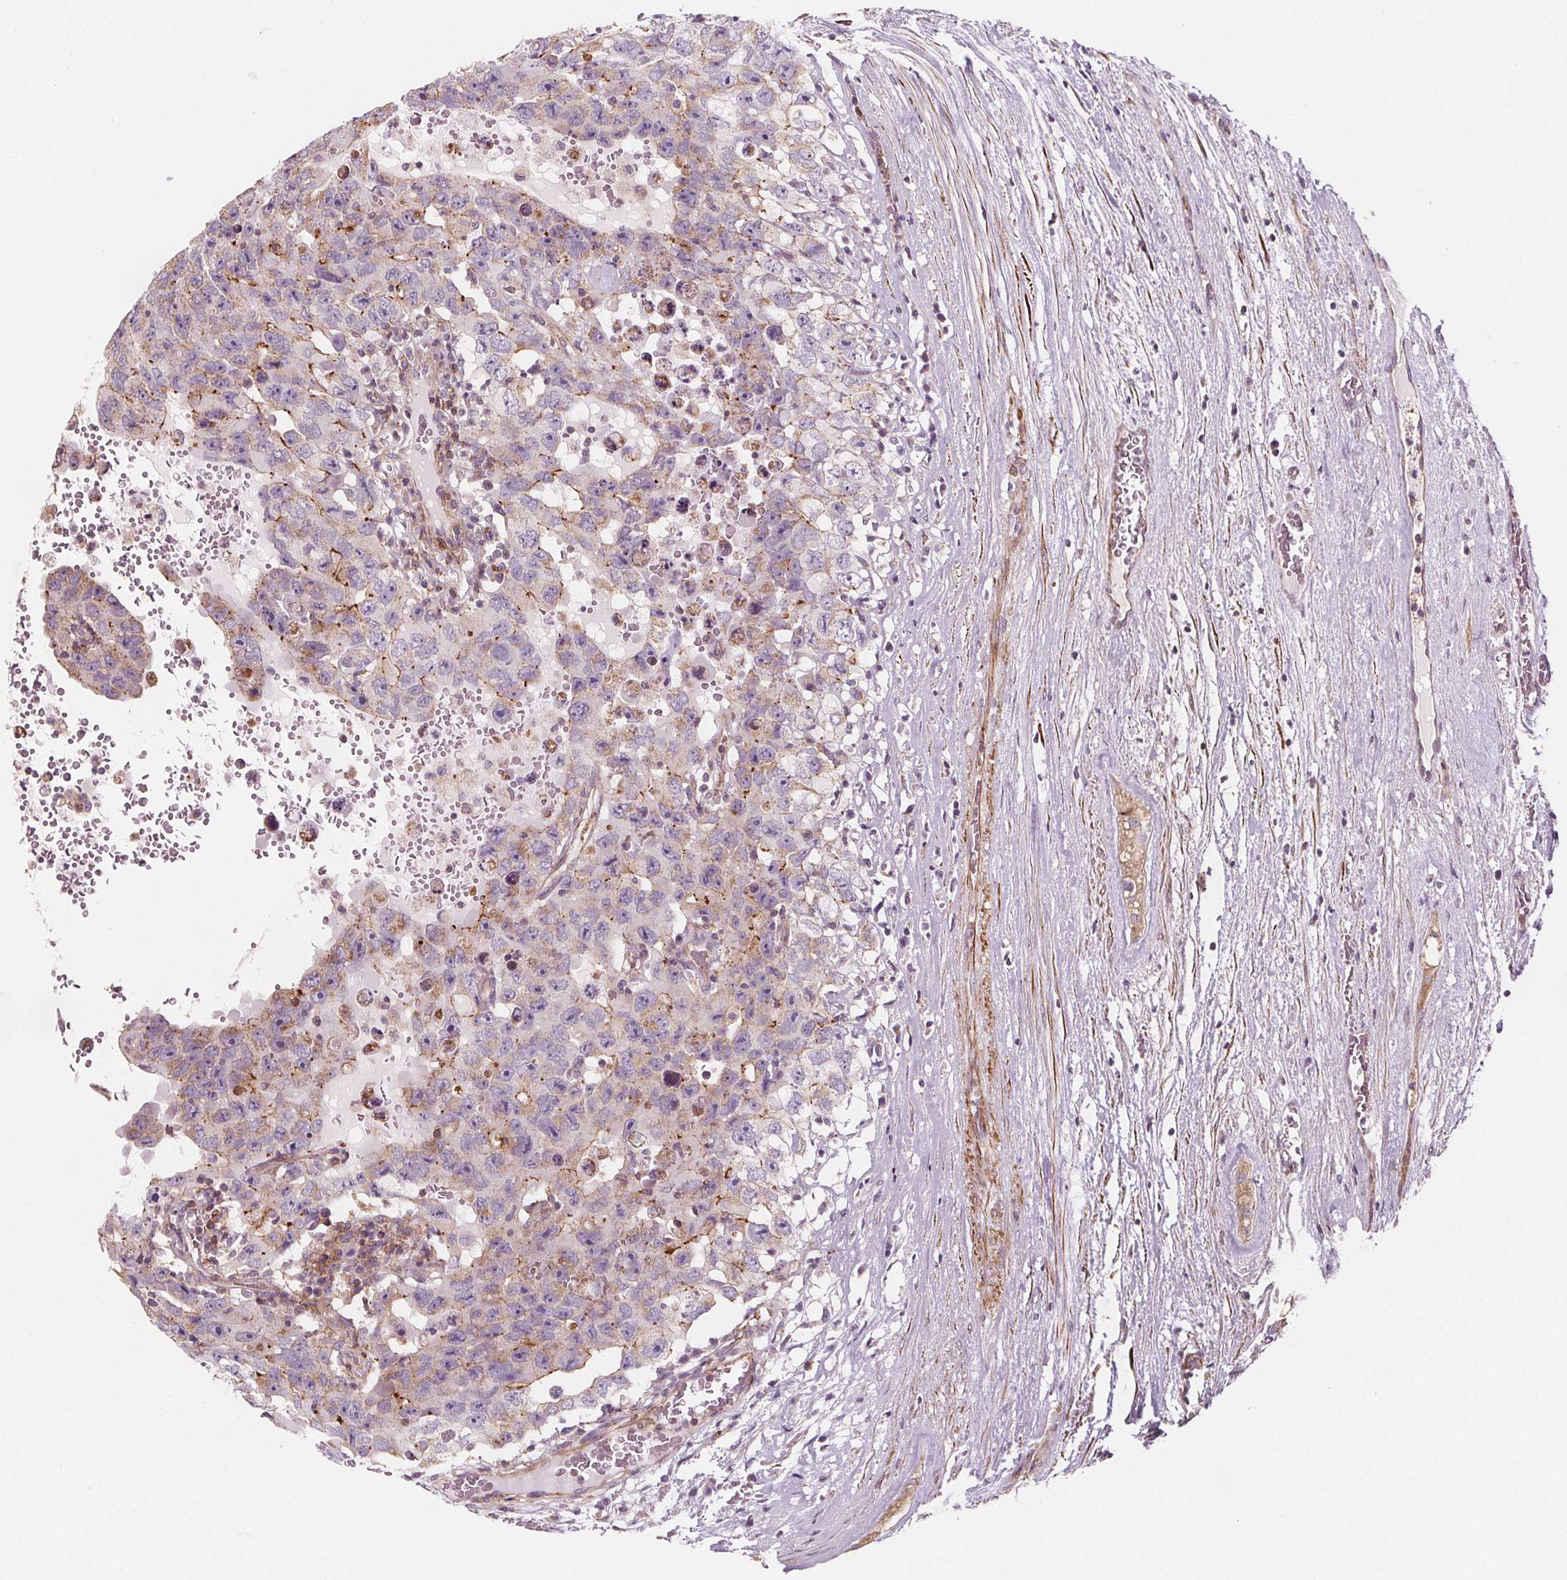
{"staining": {"intensity": "moderate", "quantity": "<25%", "location": "cytoplasmic/membranous"}, "tissue": "testis cancer", "cell_type": "Tumor cells", "image_type": "cancer", "snomed": [{"axis": "morphology", "description": "Carcinoma, Embryonal, NOS"}, {"axis": "topography", "description": "Testis"}], "caption": "Immunohistochemical staining of testis cancer (embryonal carcinoma) displays low levels of moderate cytoplasmic/membranous protein expression in about <25% of tumor cells. (Stains: DAB in brown, nuclei in blue, Microscopy: brightfield microscopy at high magnification).", "gene": "ADAM33", "patient": {"sex": "male", "age": 26}}